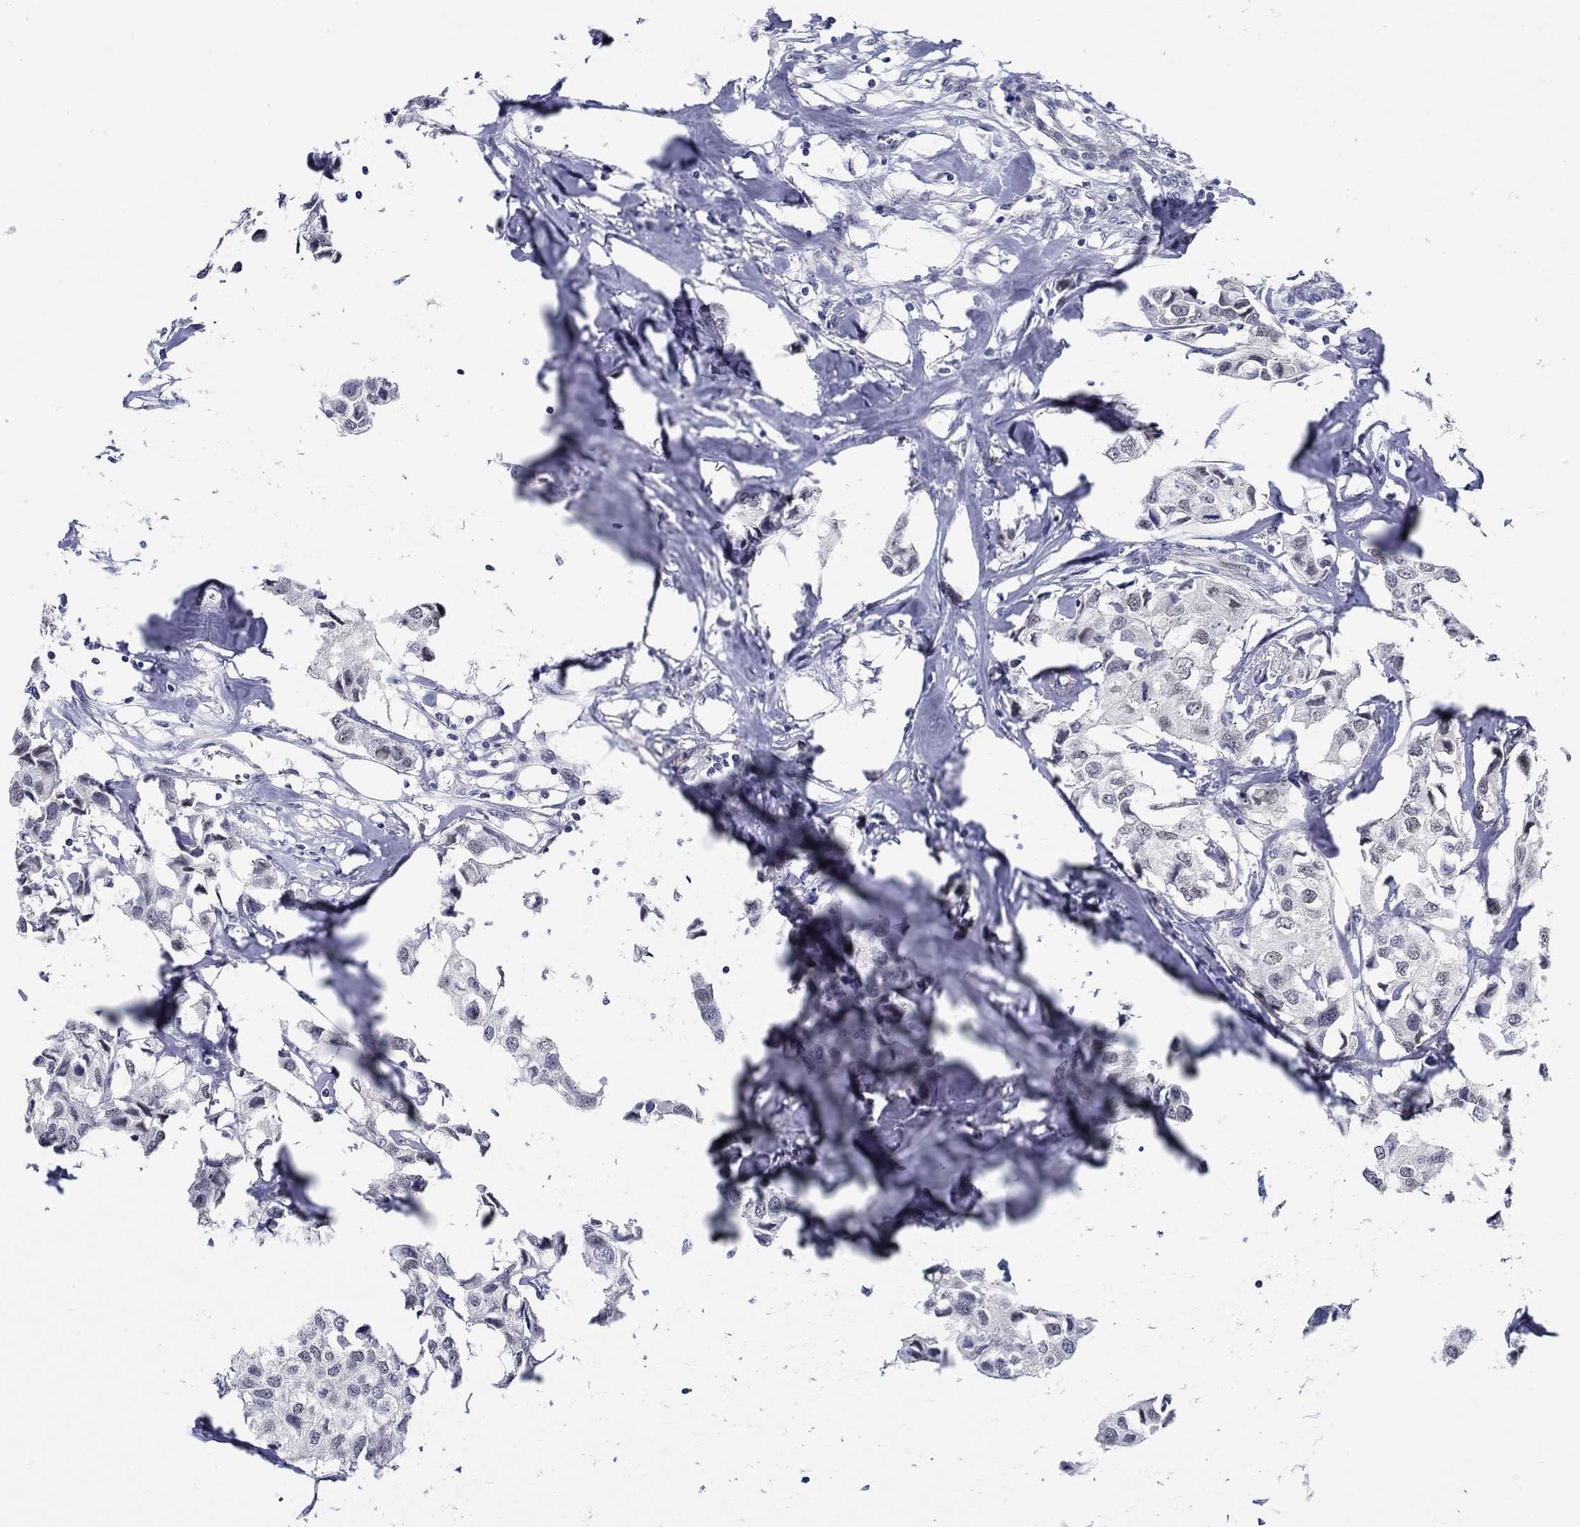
{"staining": {"intensity": "negative", "quantity": "none", "location": "none"}, "tissue": "breast cancer", "cell_type": "Tumor cells", "image_type": "cancer", "snomed": [{"axis": "morphology", "description": "Duct carcinoma"}, {"axis": "topography", "description": "Breast"}], "caption": "The histopathology image shows no significant expression in tumor cells of breast infiltrating ductal carcinoma. (DAB immunohistochemistry (IHC) visualized using brightfield microscopy, high magnification).", "gene": "SLC34A1", "patient": {"sex": "female", "age": 80}}